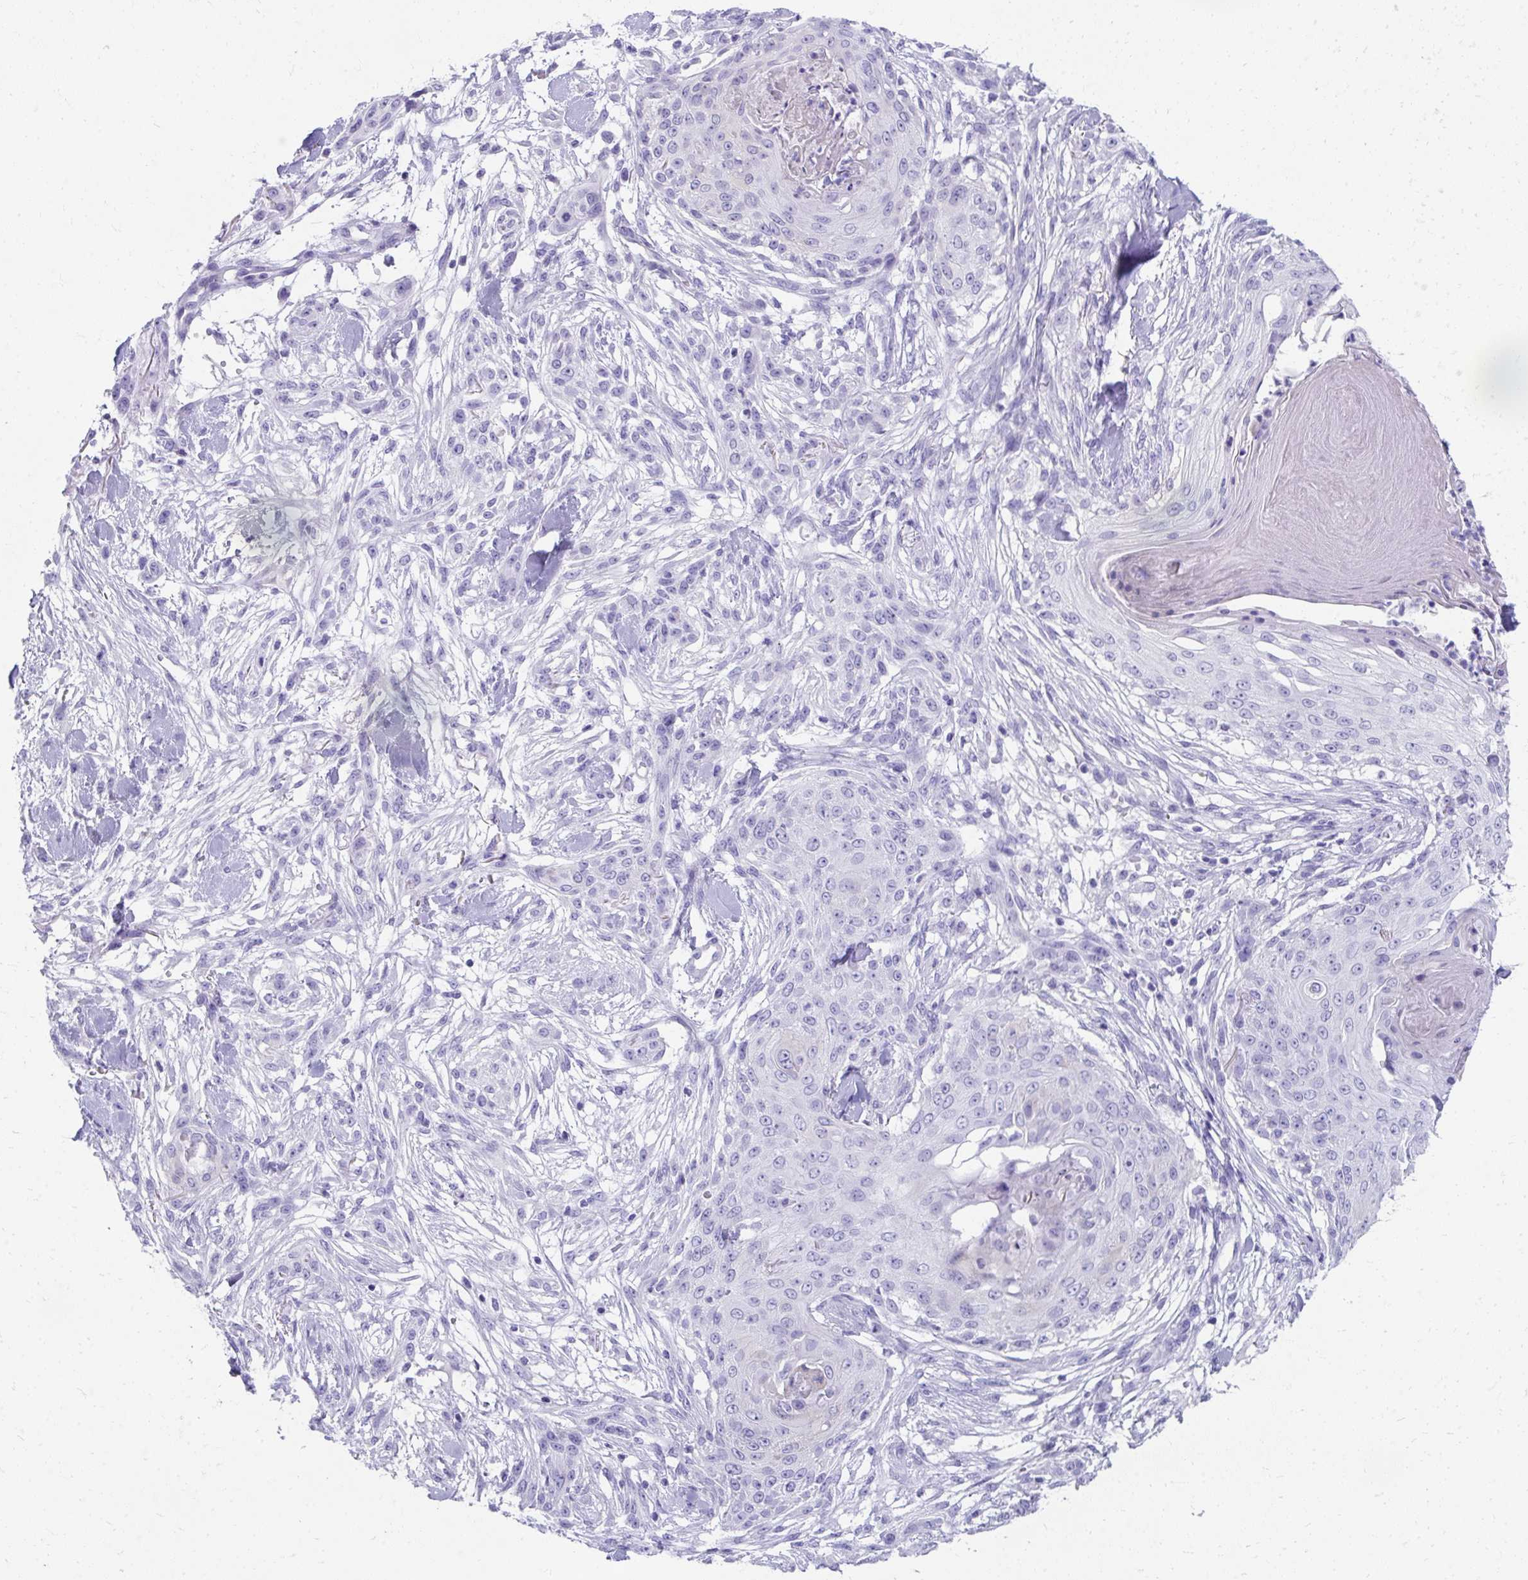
{"staining": {"intensity": "negative", "quantity": "none", "location": "none"}, "tissue": "skin cancer", "cell_type": "Tumor cells", "image_type": "cancer", "snomed": [{"axis": "morphology", "description": "Squamous cell carcinoma, NOS"}, {"axis": "topography", "description": "Skin"}], "caption": "Skin cancer (squamous cell carcinoma) was stained to show a protein in brown. There is no significant staining in tumor cells.", "gene": "SEC14L3", "patient": {"sex": "female", "age": 59}}